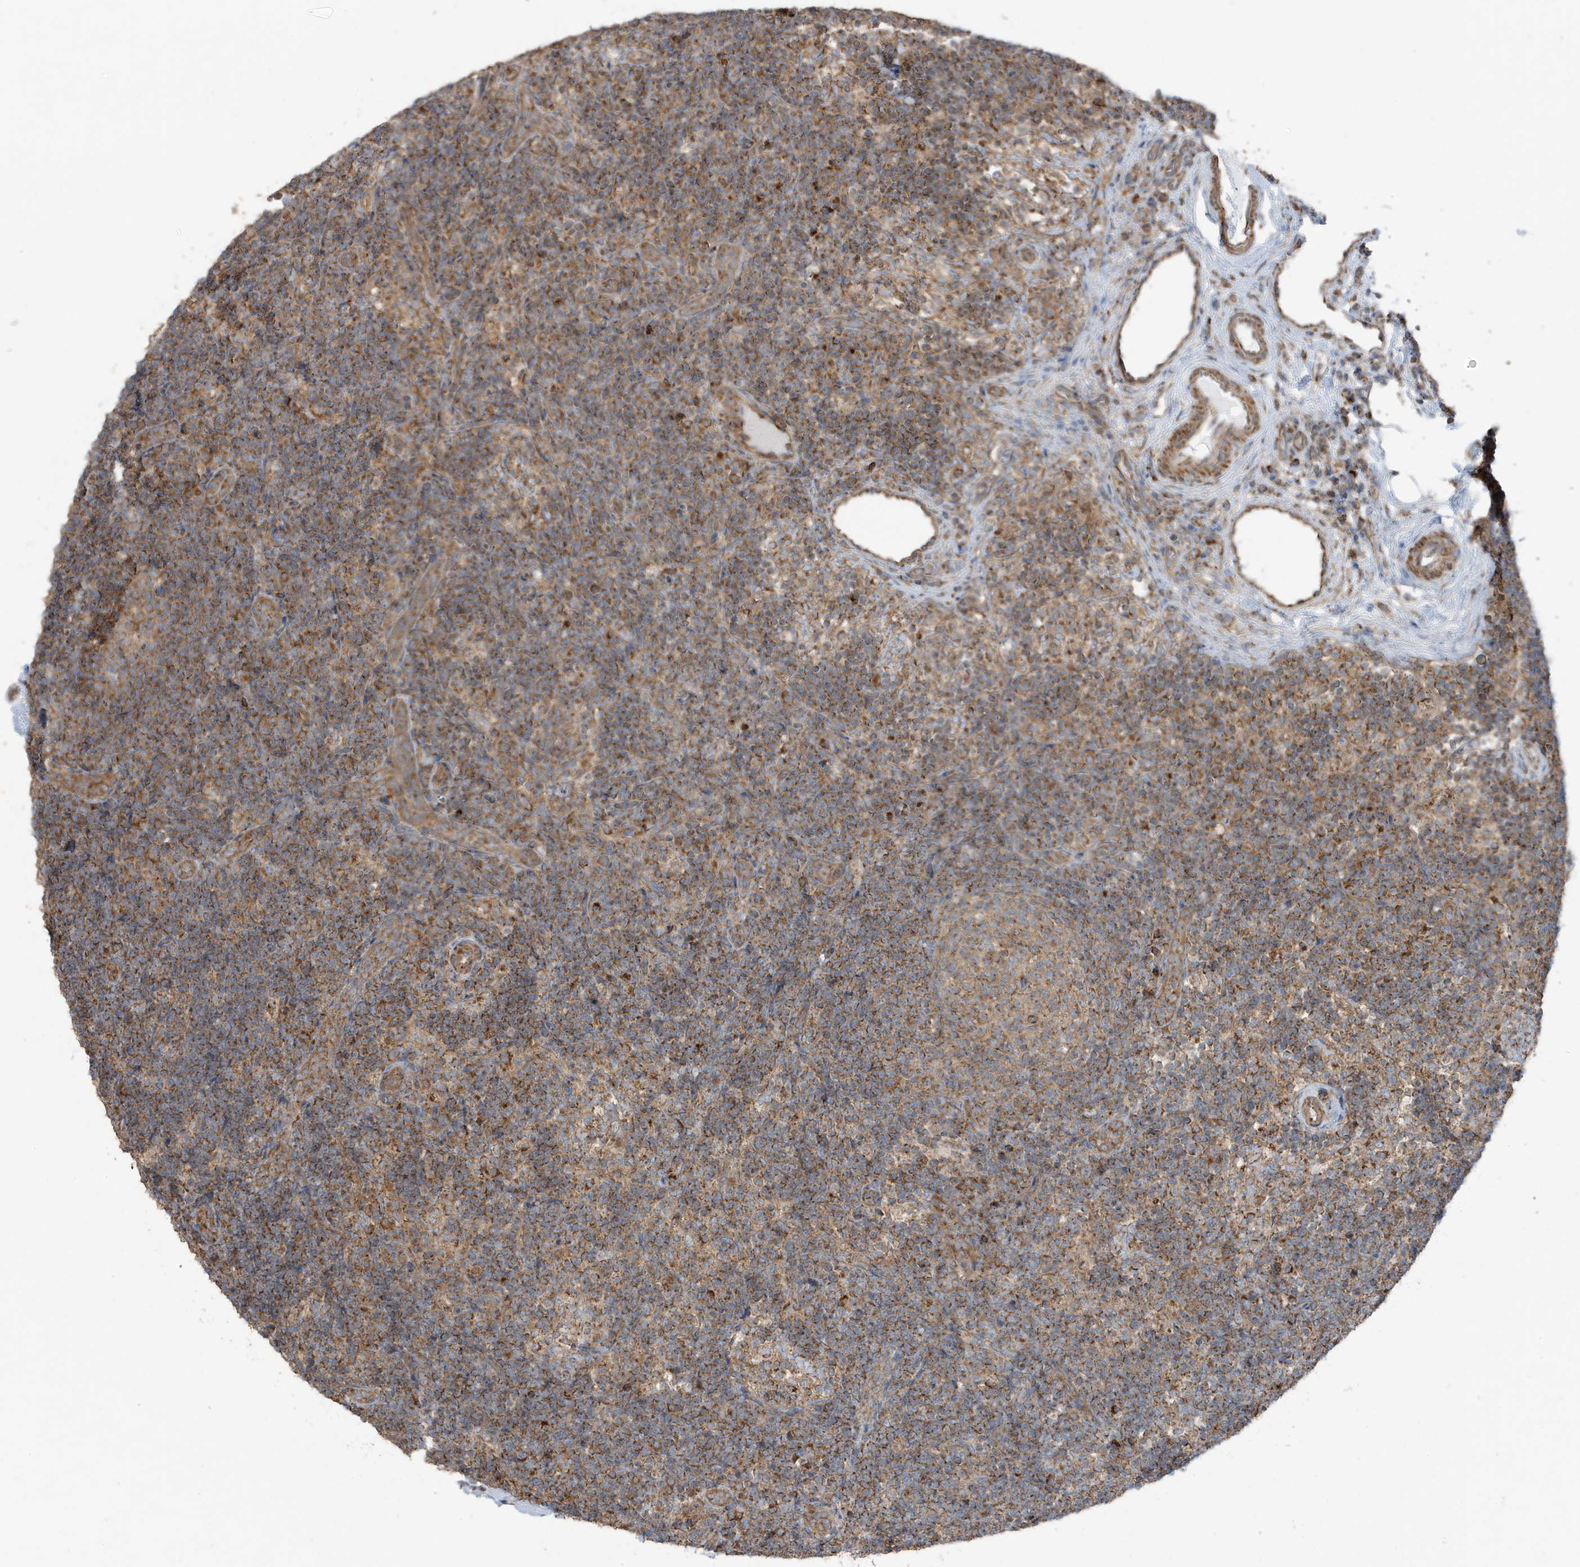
{"staining": {"intensity": "weak", "quantity": ">75%", "location": "cytoplasmic/membranous"}, "tissue": "lymph node", "cell_type": "Germinal center cells", "image_type": "normal", "snomed": [{"axis": "morphology", "description": "Normal tissue, NOS"}, {"axis": "topography", "description": "Lymph node"}], "caption": "Lymph node stained for a protein (brown) demonstrates weak cytoplasmic/membranous positive positivity in about >75% of germinal center cells.", "gene": "GOLGA4", "patient": {"sex": "female", "age": 22}}